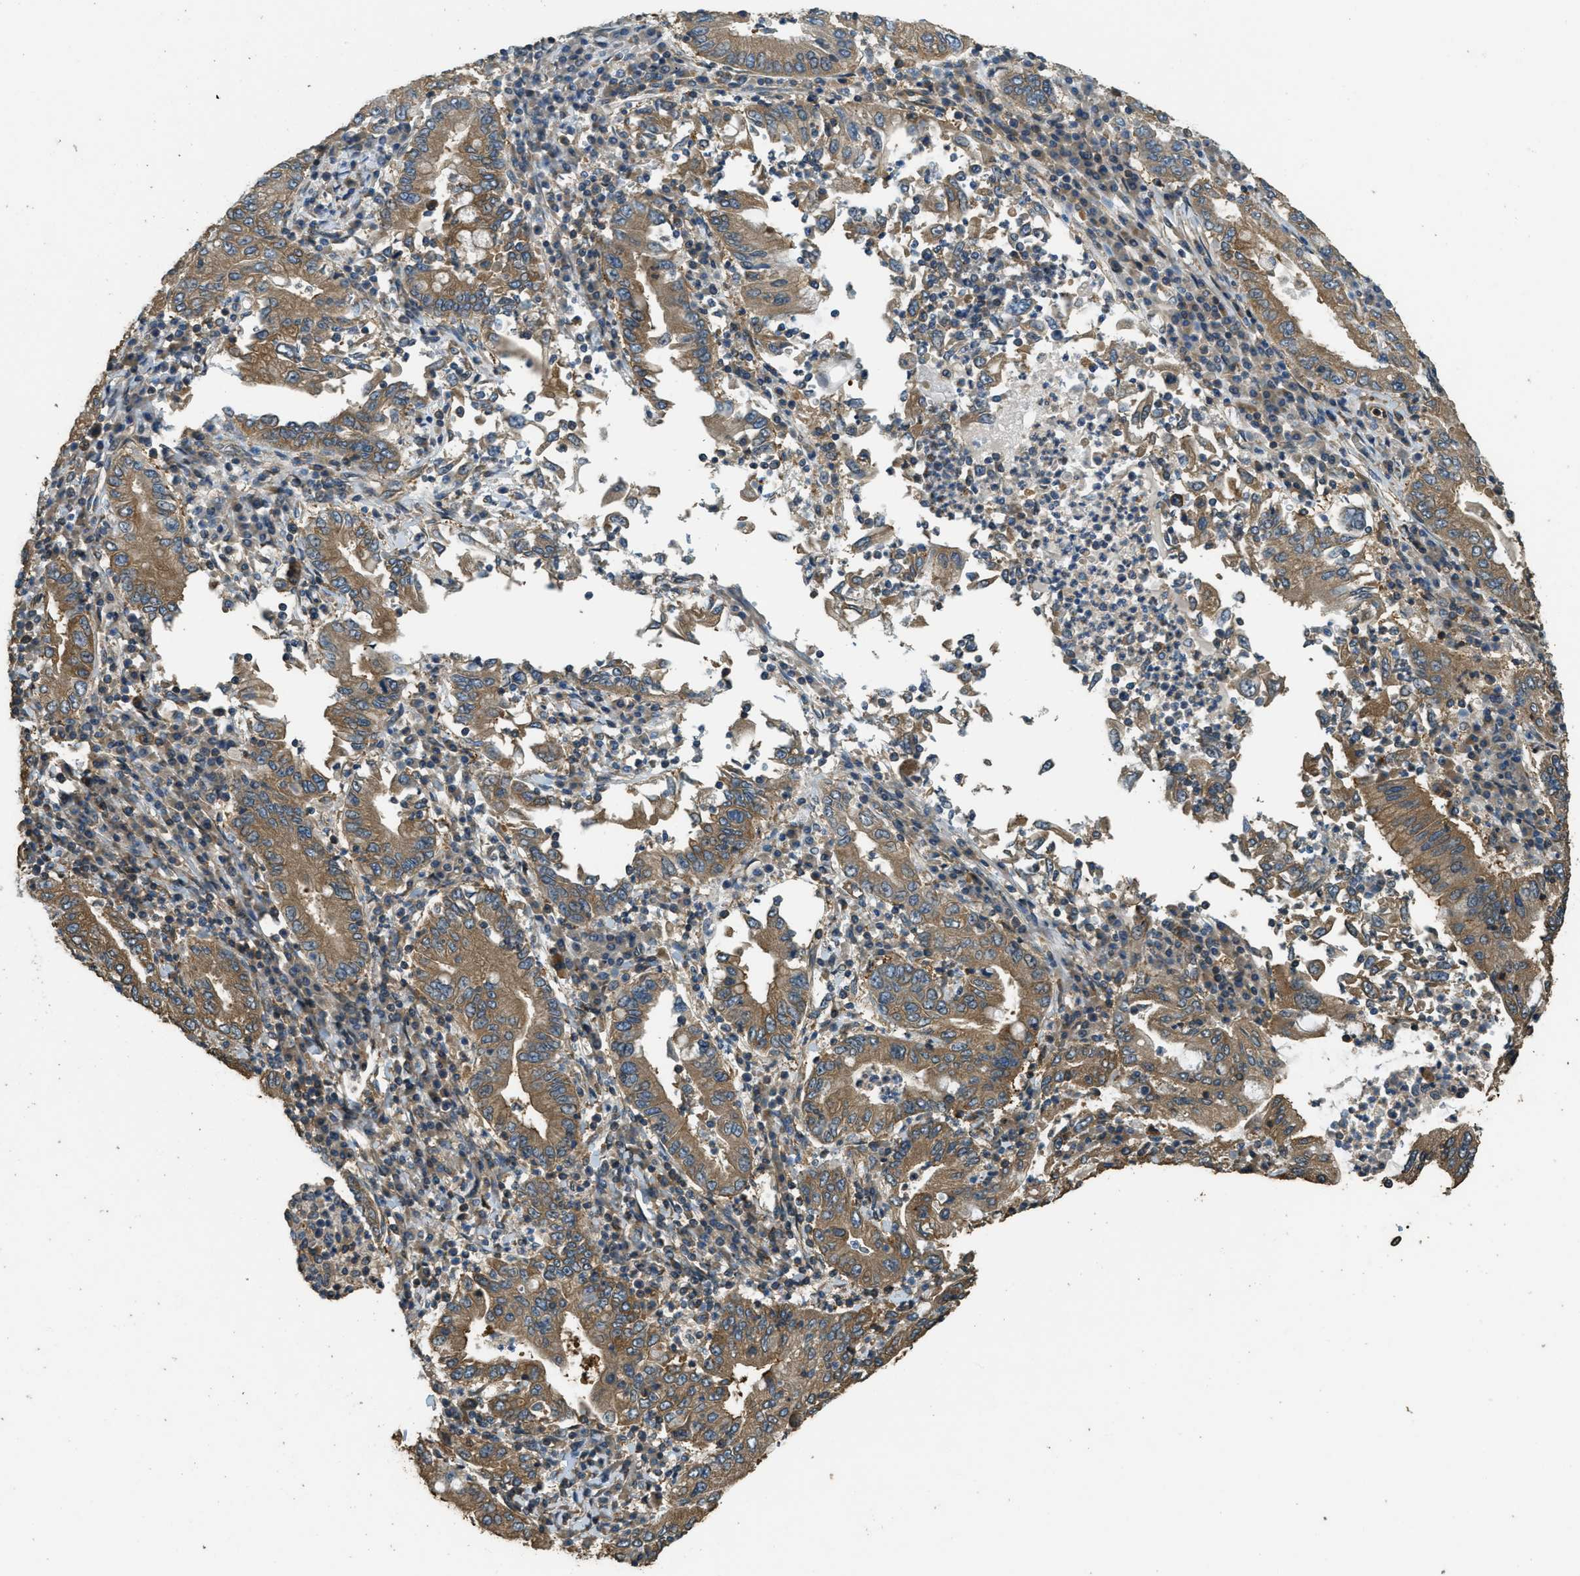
{"staining": {"intensity": "moderate", "quantity": ">75%", "location": "cytoplasmic/membranous"}, "tissue": "stomach cancer", "cell_type": "Tumor cells", "image_type": "cancer", "snomed": [{"axis": "morphology", "description": "Normal tissue, NOS"}, {"axis": "morphology", "description": "Adenocarcinoma, NOS"}, {"axis": "topography", "description": "Esophagus"}, {"axis": "topography", "description": "Stomach, upper"}, {"axis": "topography", "description": "Peripheral nerve tissue"}], "caption": "Human stomach cancer stained with a protein marker reveals moderate staining in tumor cells.", "gene": "MARS1", "patient": {"sex": "male", "age": 62}}